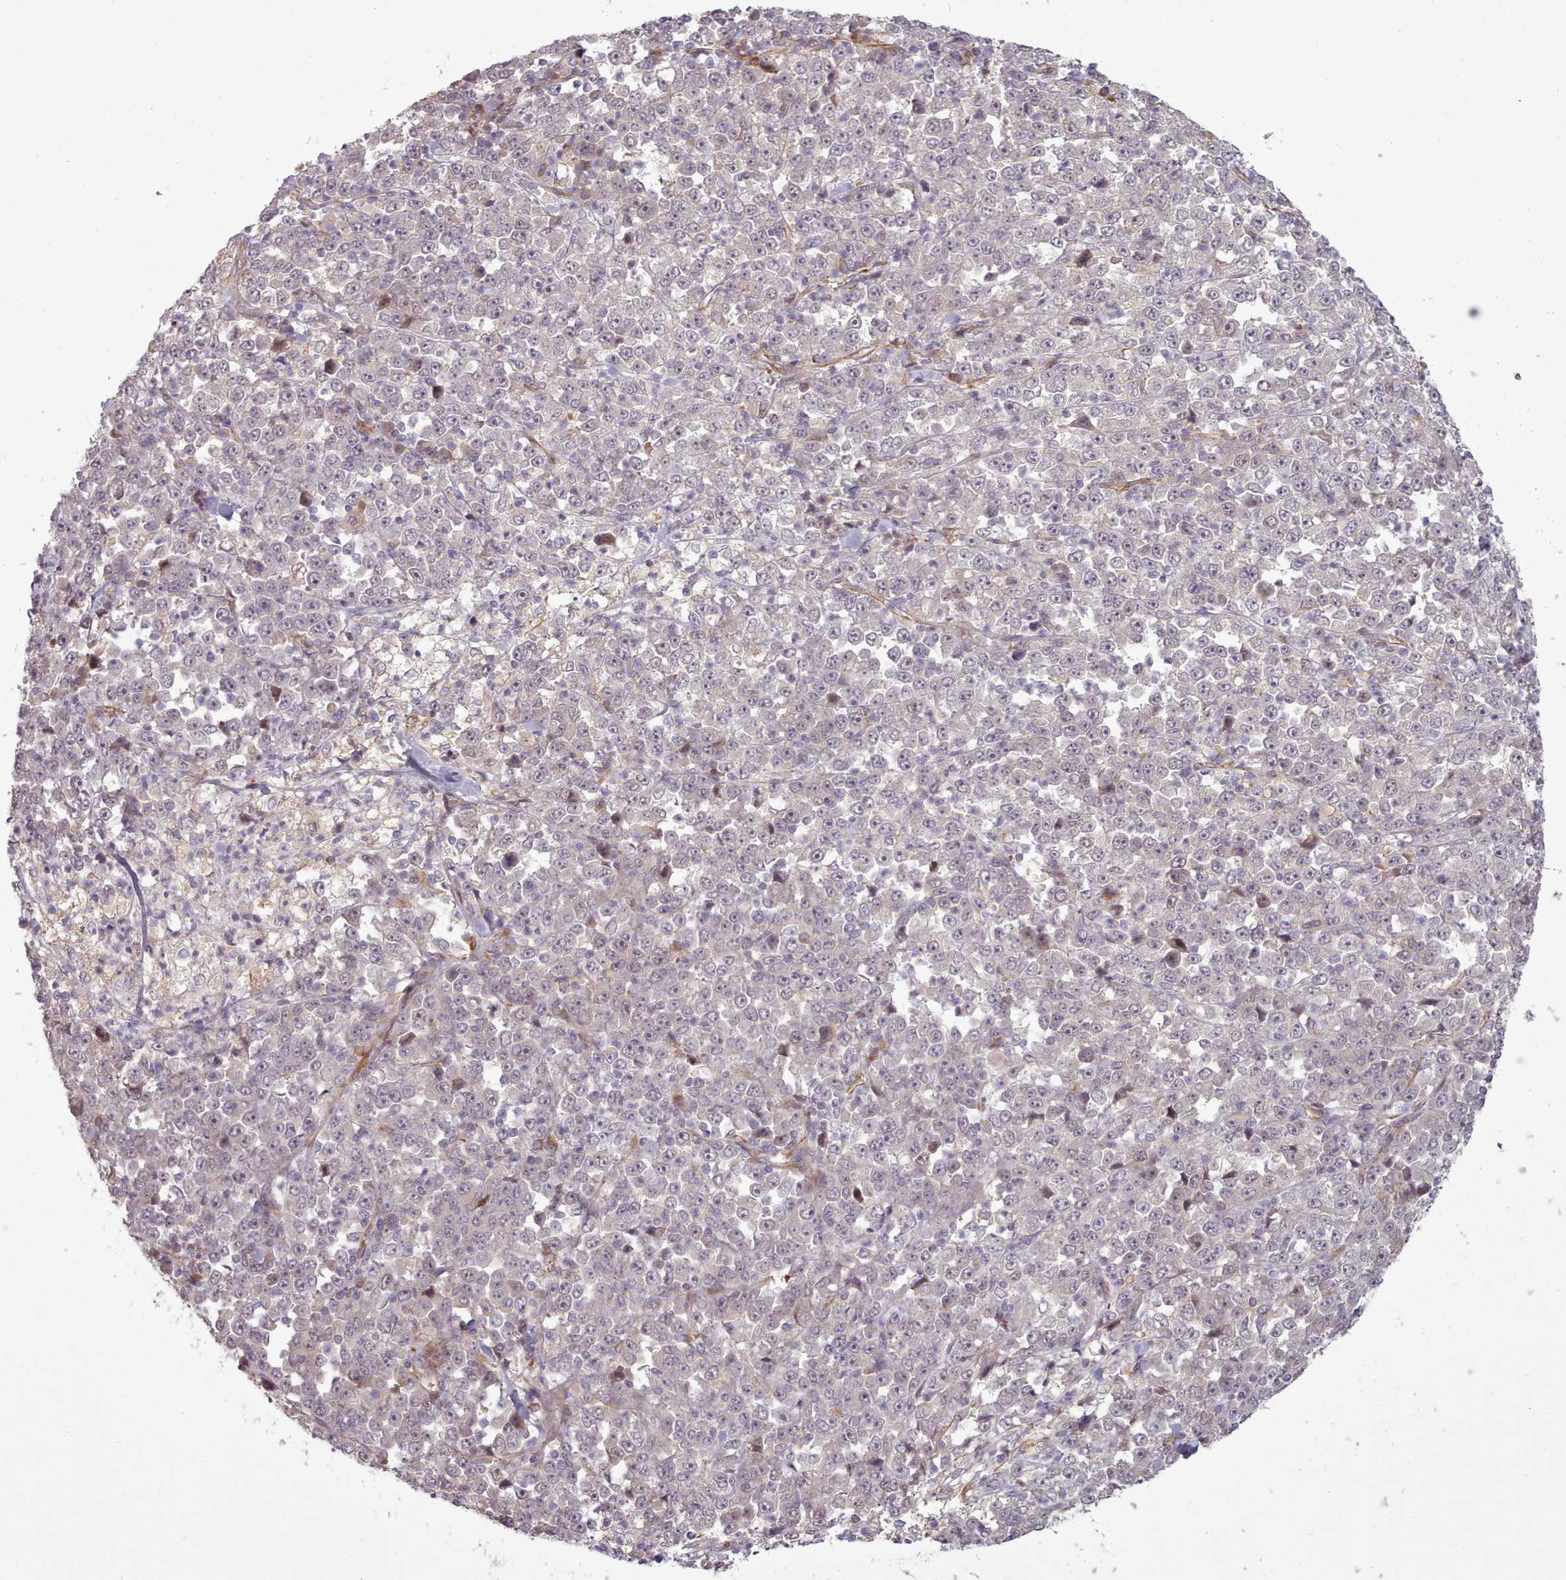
{"staining": {"intensity": "negative", "quantity": "none", "location": "none"}, "tissue": "stomach cancer", "cell_type": "Tumor cells", "image_type": "cancer", "snomed": [{"axis": "morphology", "description": "Normal tissue, NOS"}, {"axis": "morphology", "description": "Adenocarcinoma, NOS"}, {"axis": "topography", "description": "Stomach, upper"}, {"axis": "topography", "description": "Stomach"}], "caption": "Tumor cells are negative for brown protein staining in adenocarcinoma (stomach).", "gene": "GBGT1", "patient": {"sex": "male", "age": 59}}